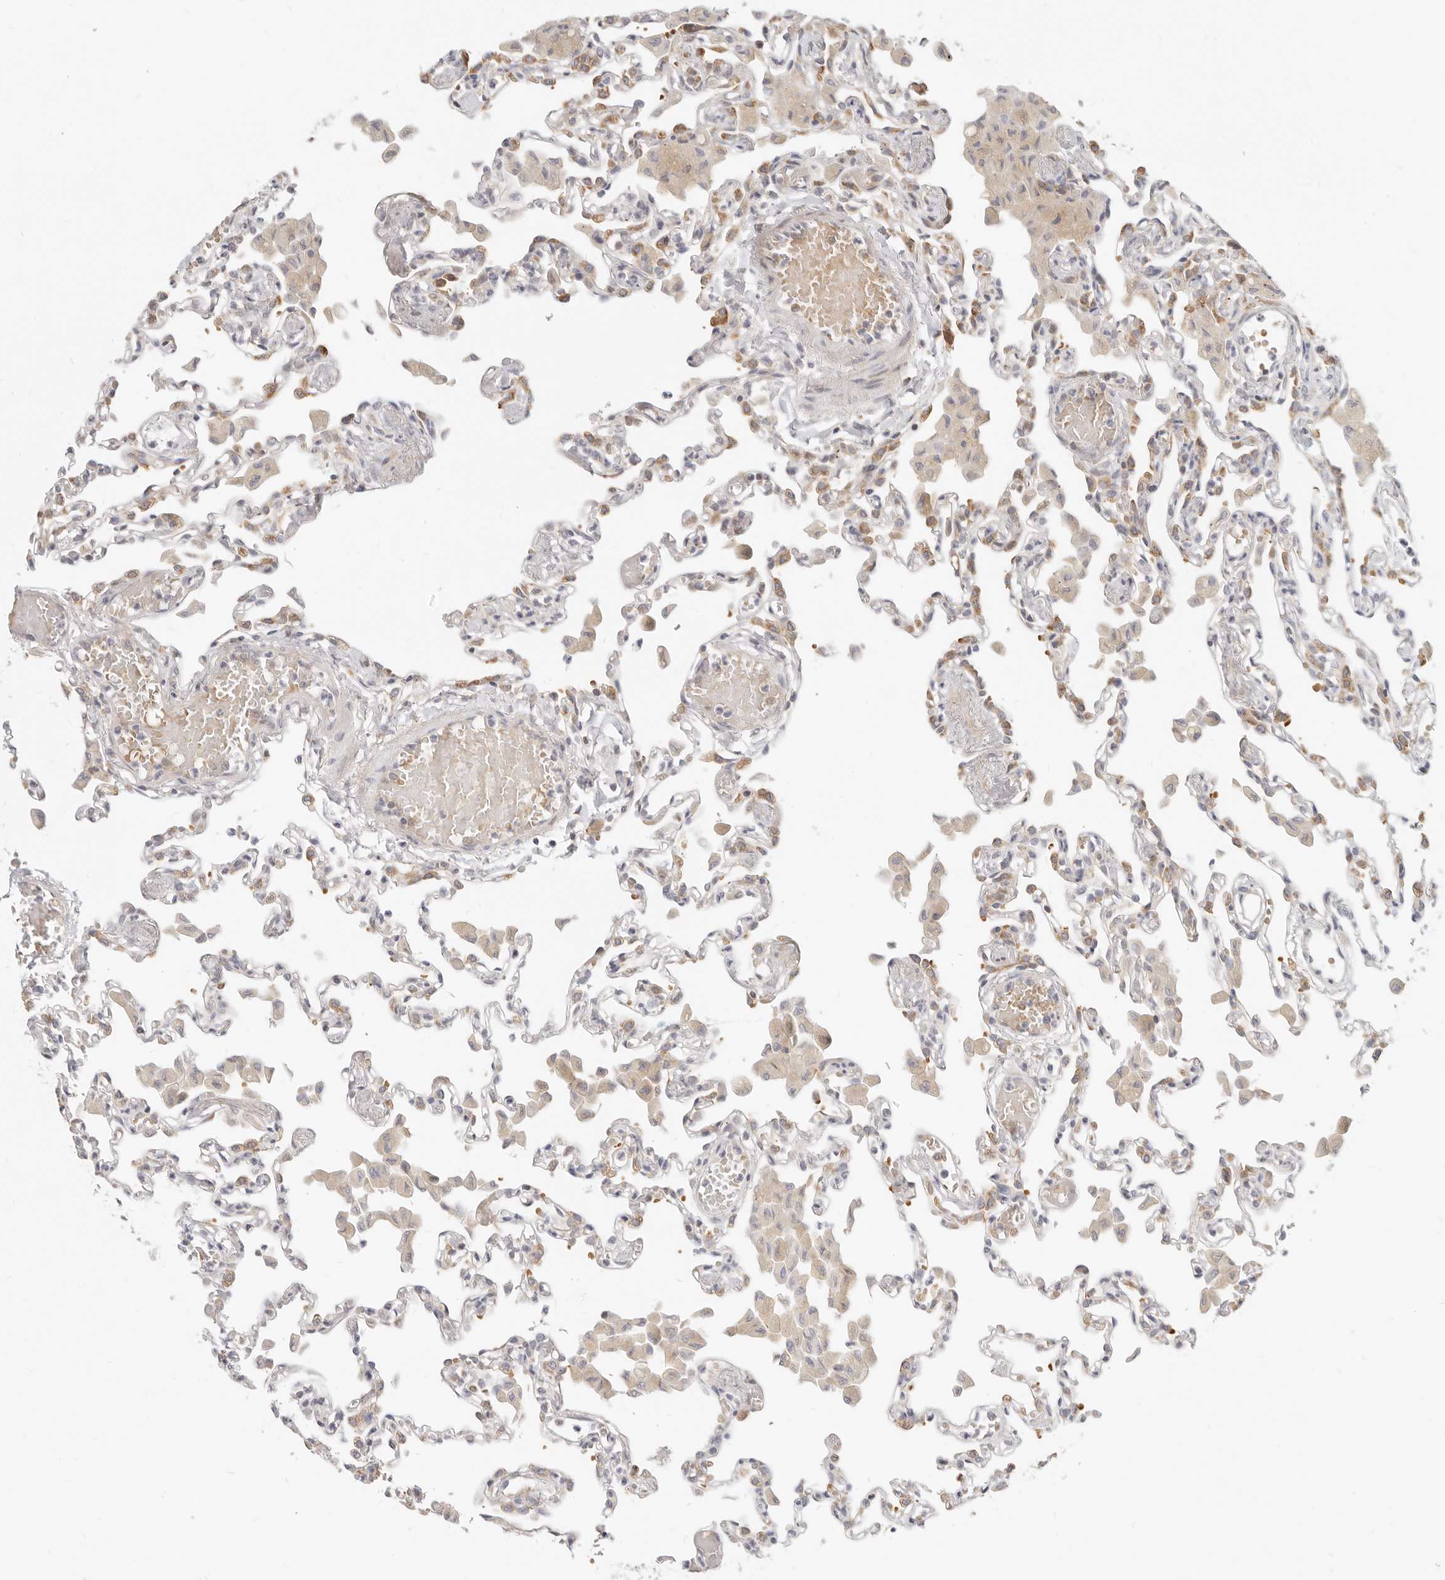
{"staining": {"intensity": "weak", "quantity": "25%-75%", "location": "cytoplasmic/membranous"}, "tissue": "lung", "cell_type": "Alveolar cells", "image_type": "normal", "snomed": [{"axis": "morphology", "description": "Normal tissue, NOS"}, {"axis": "topography", "description": "Bronchus"}, {"axis": "topography", "description": "Lung"}], "caption": "Protein staining displays weak cytoplasmic/membranous expression in about 25%-75% of alveolar cells in normal lung. The staining is performed using DAB (3,3'-diaminobenzidine) brown chromogen to label protein expression. The nuclei are counter-stained blue using hematoxylin.", "gene": "LTB4R2", "patient": {"sex": "female", "age": 49}}